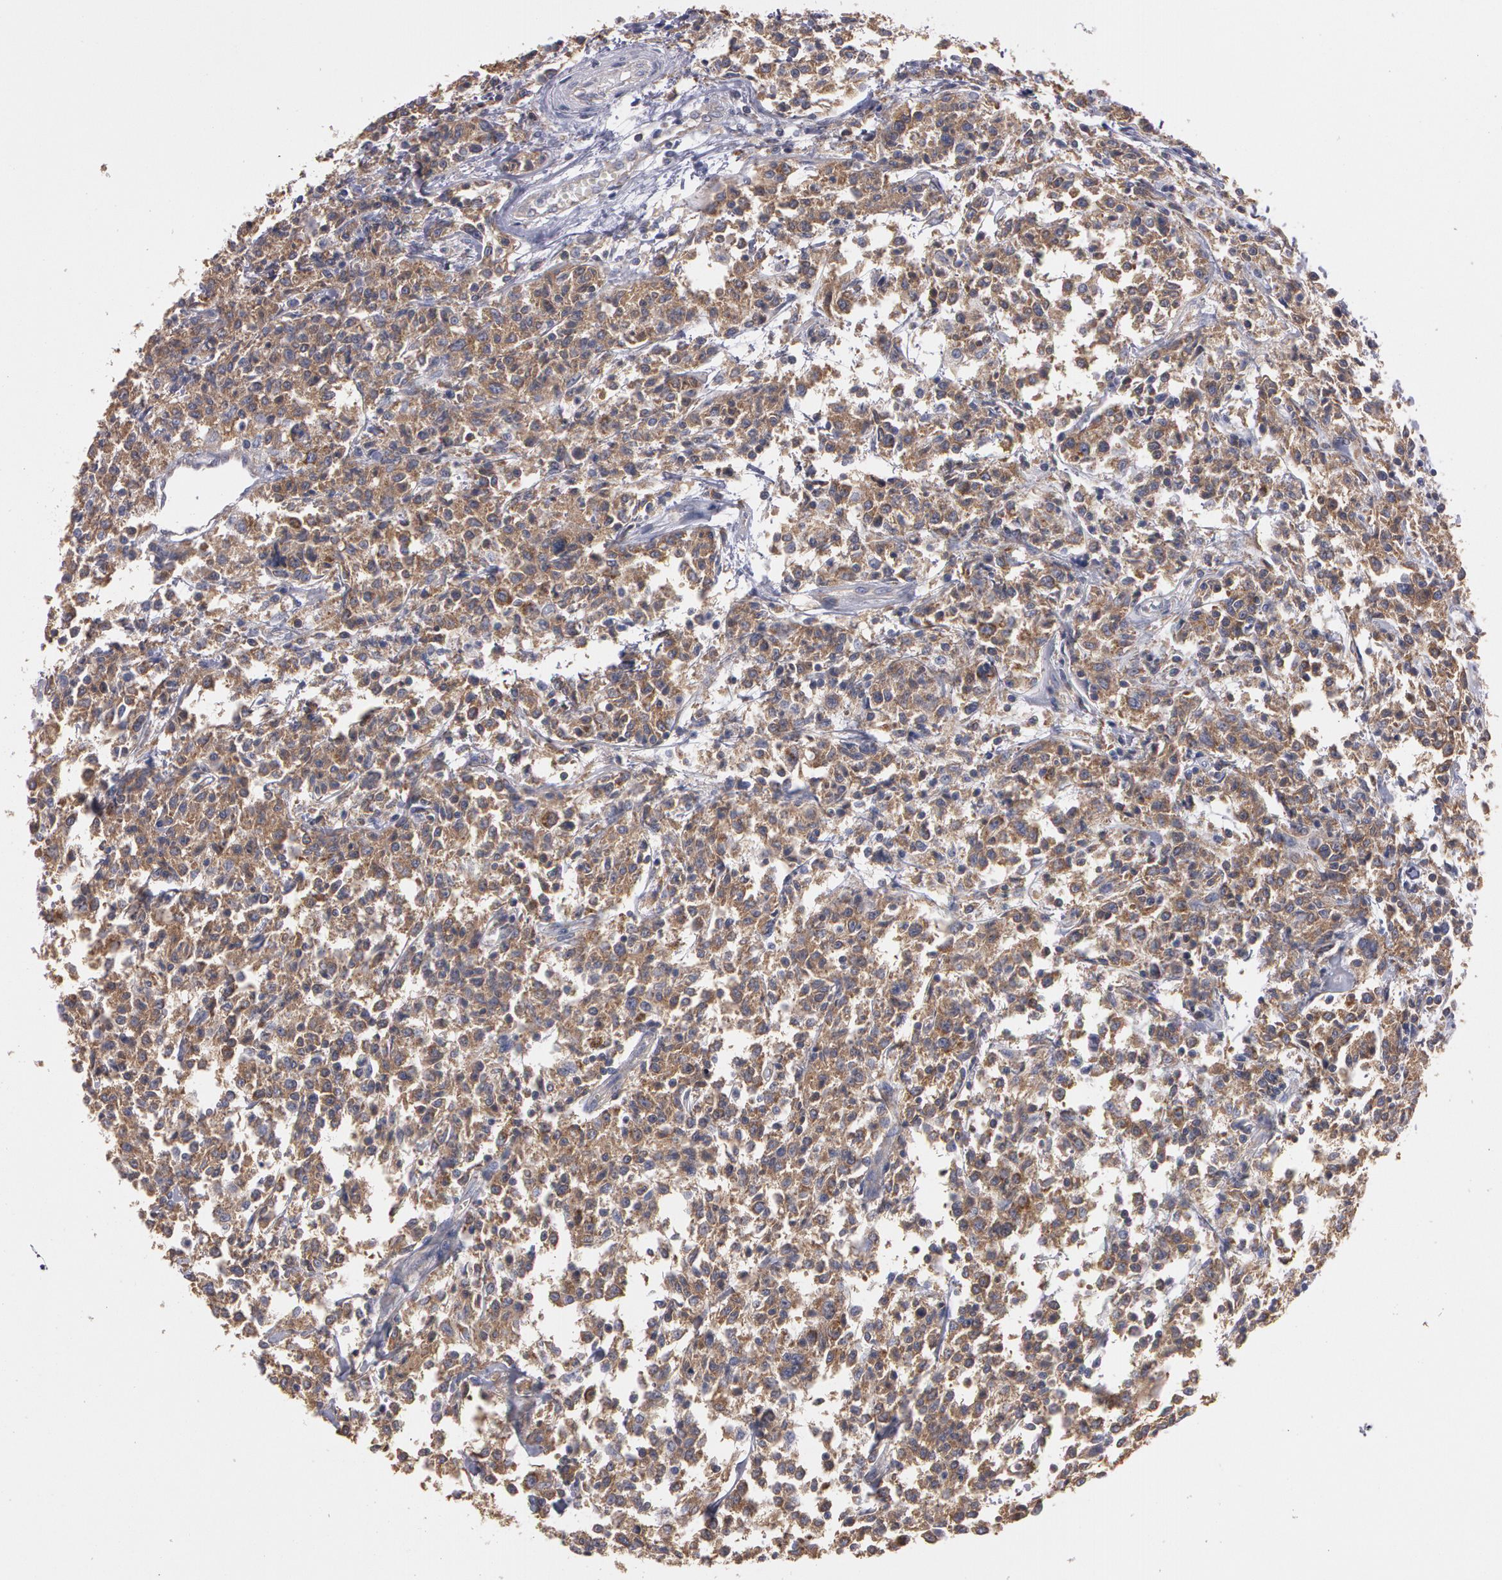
{"staining": {"intensity": "moderate", "quantity": ">75%", "location": "cytoplasmic/membranous"}, "tissue": "lymphoma", "cell_type": "Tumor cells", "image_type": "cancer", "snomed": [{"axis": "morphology", "description": "Malignant lymphoma, non-Hodgkin's type, Low grade"}, {"axis": "topography", "description": "Small intestine"}], "caption": "Moderate cytoplasmic/membranous protein expression is identified in about >75% of tumor cells in low-grade malignant lymphoma, non-Hodgkin's type.", "gene": "NEK9", "patient": {"sex": "female", "age": 59}}